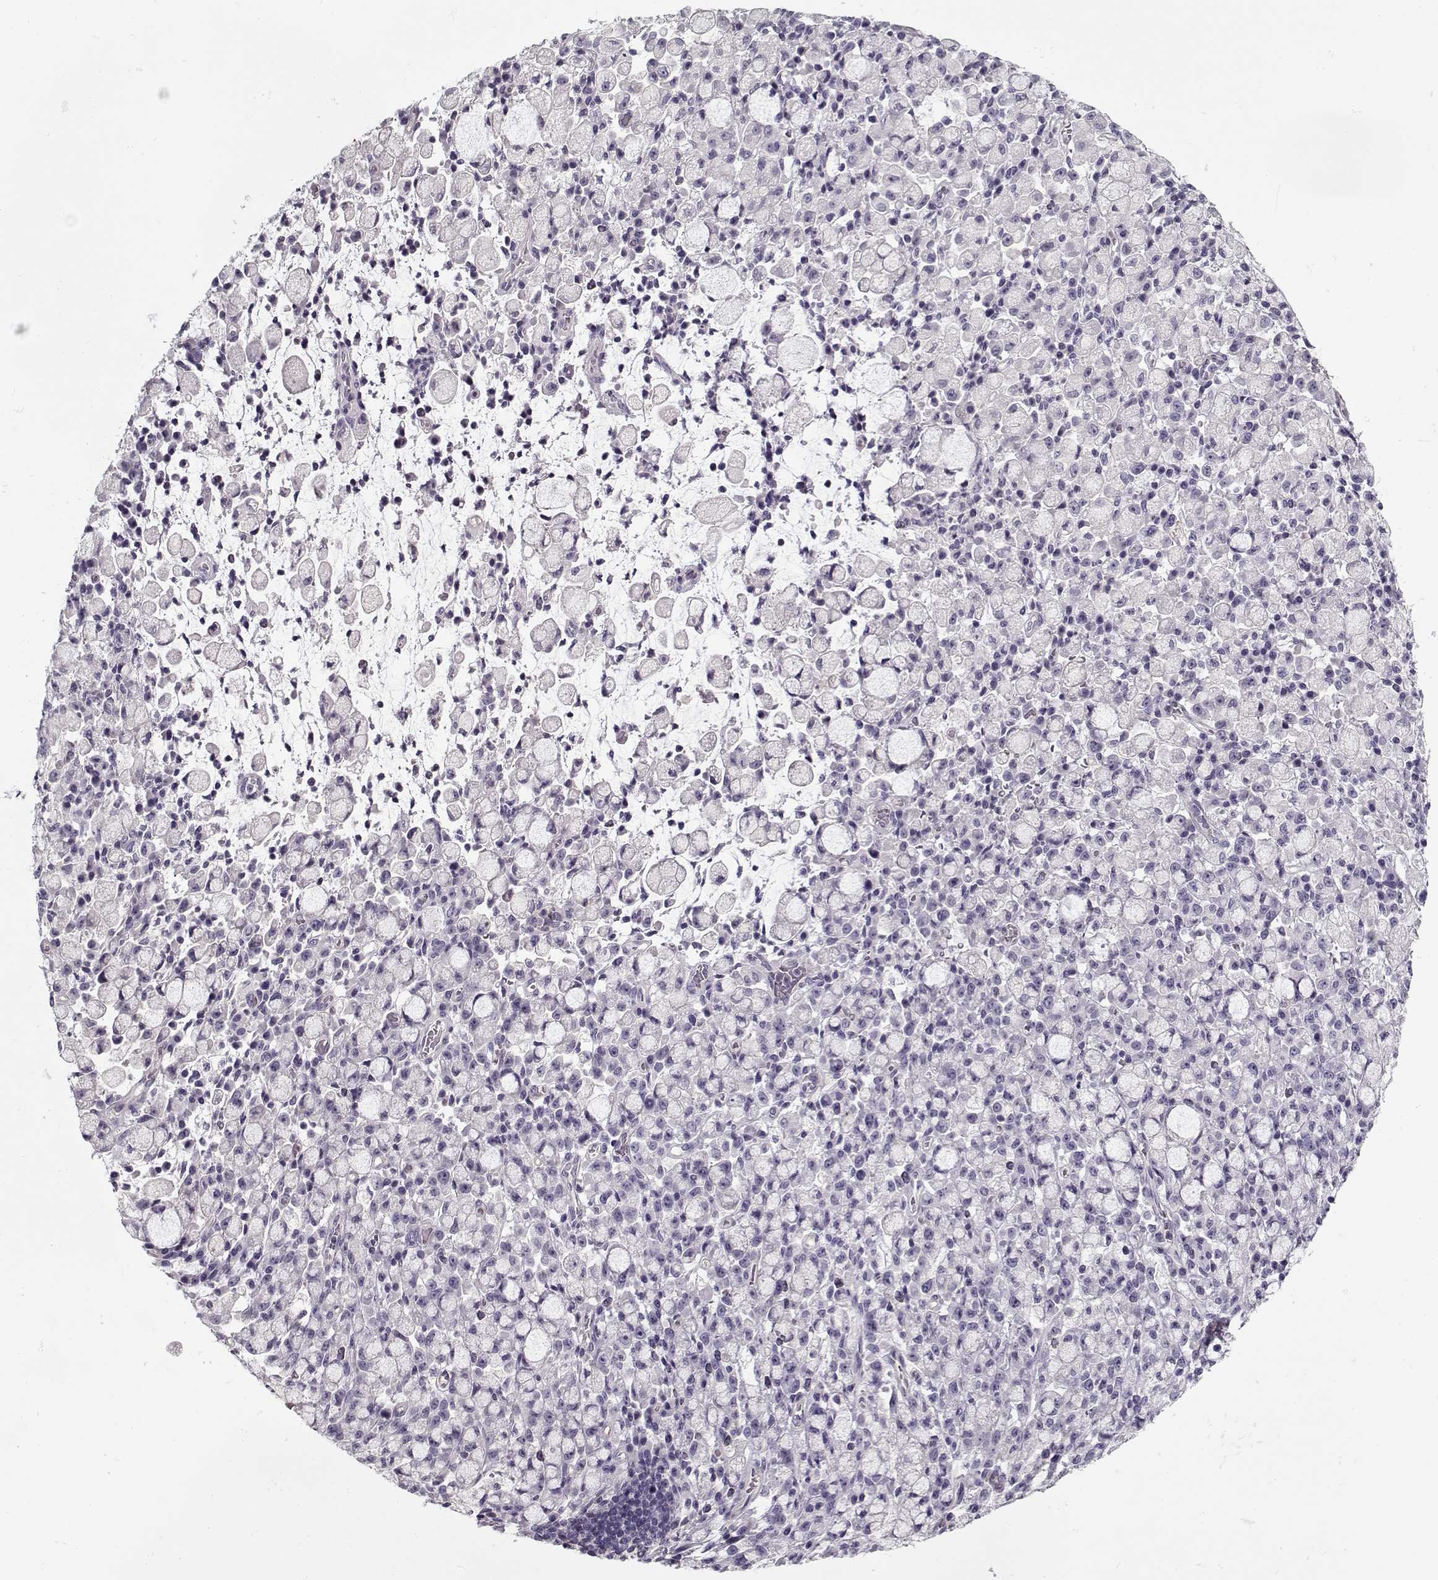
{"staining": {"intensity": "negative", "quantity": "none", "location": "none"}, "tissue": "stomach cancer", "cell_type": "Tumor cells", "image_type": "cancer", "snomed": [{"axis": "morphology", "description": "Adenocarcinoma, NOS"}, {"axis": "topography", "description": "Stomach"}], "caption": "An image of stomach cancer (adenocarcinoma) stained for a protein displays no brown staining in tumor cells.", "gene": "CCDC136", "patient": {"sex": "male", "age": 58}}